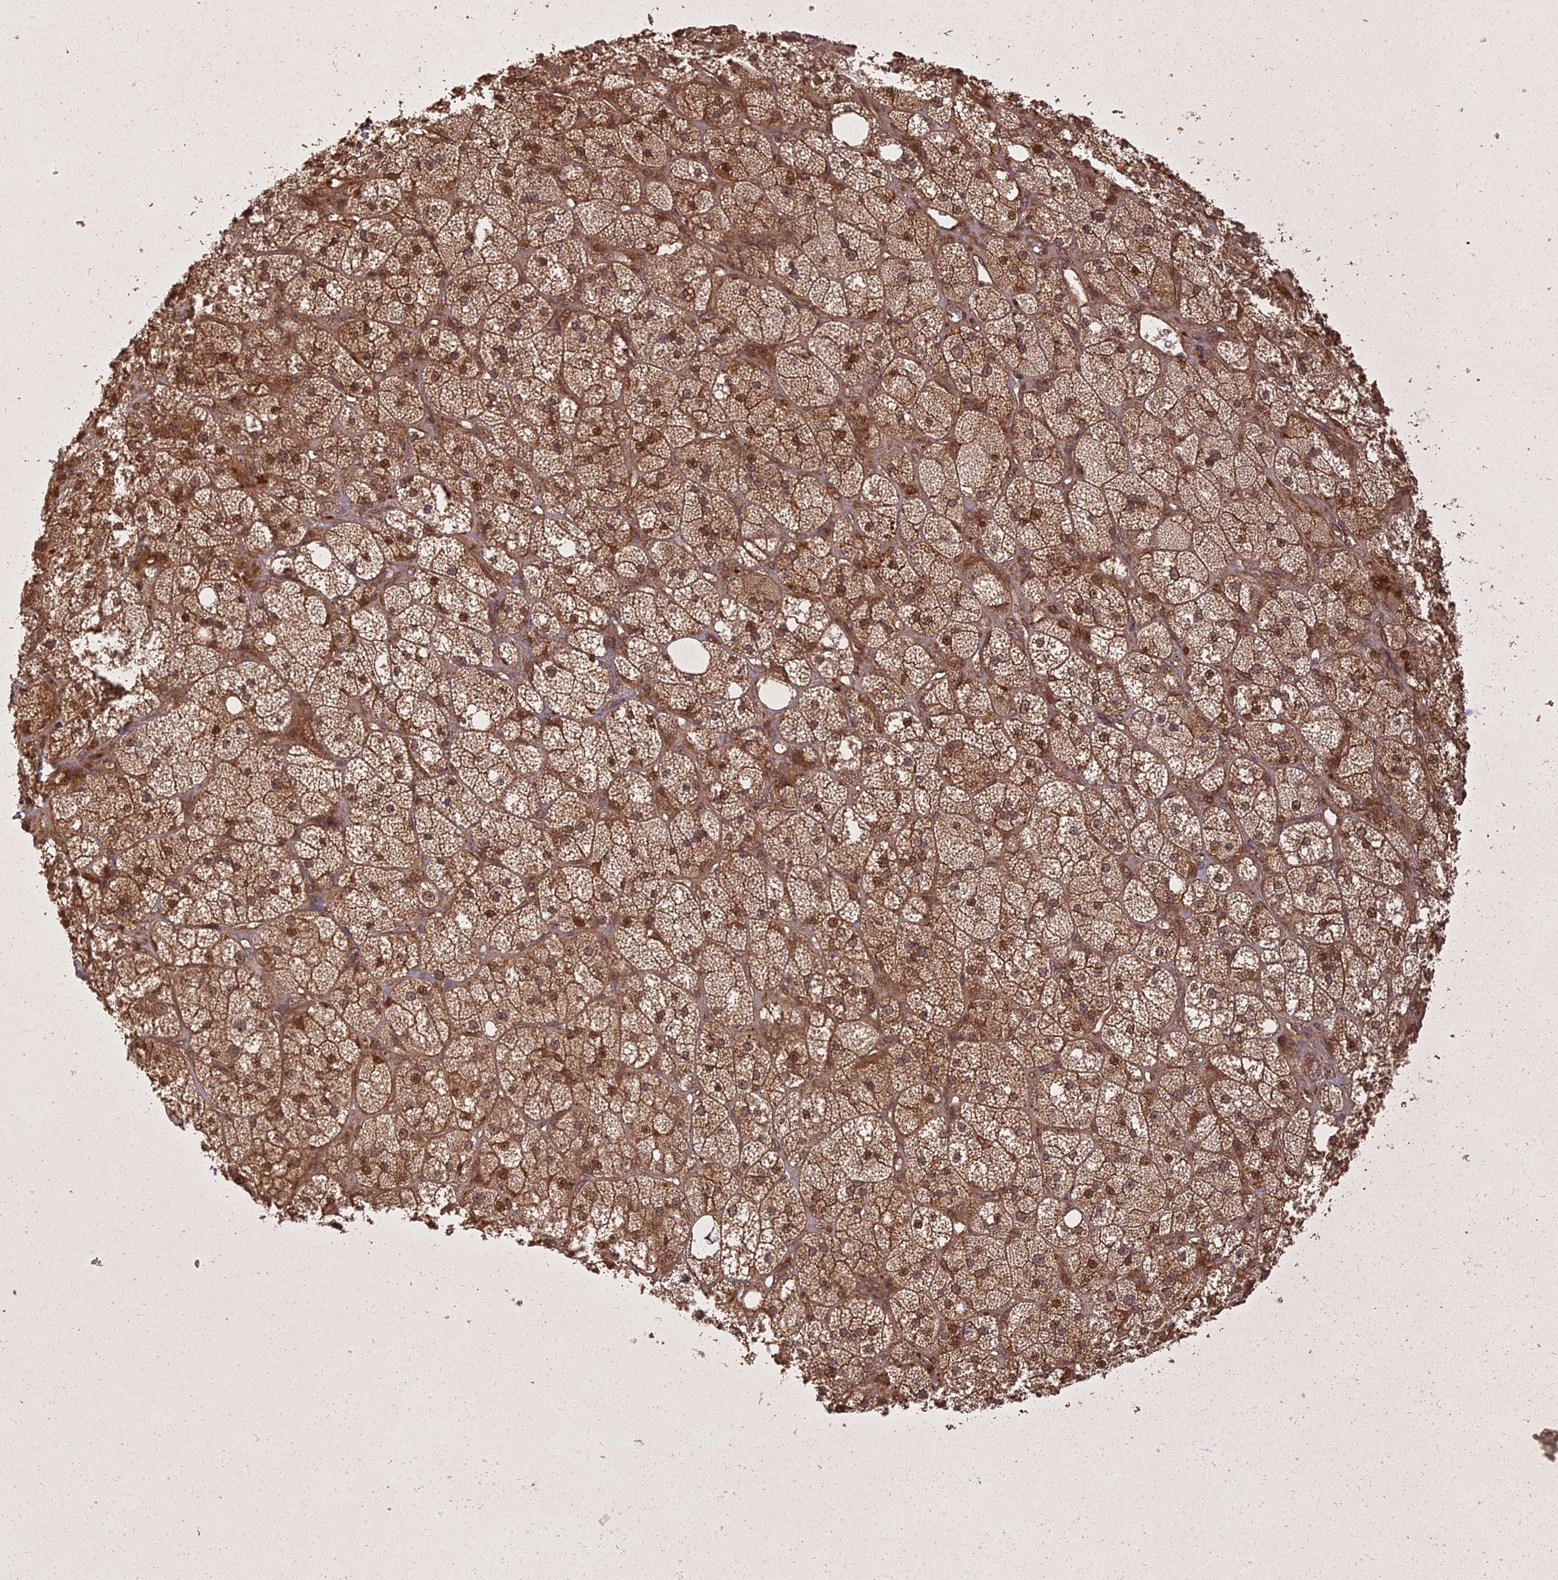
{"staining": {"intensity": "strong", "quantity": "25%-75%", "location": "cytoplasmic/membranous,nuclear"}, "tissue": "adrenal gland", "cell_type": "Glandular cells", "image_type": "normal", "snomed": [{"axis": "morphology", "description": "Normal tissue, NOS"}, {"axis": "topography", "description": "Adrenal gland"}], "caption": "Approximately 25%-75% of glandular cells in unremarkable human adrenal gland demonstrate strong cytoplasmic/membranous,nuclear protein positivity as visualized by brown immunohistochemical staining.", "gene": "LIN37", "patient": {"sex": "male", "age": 61}}